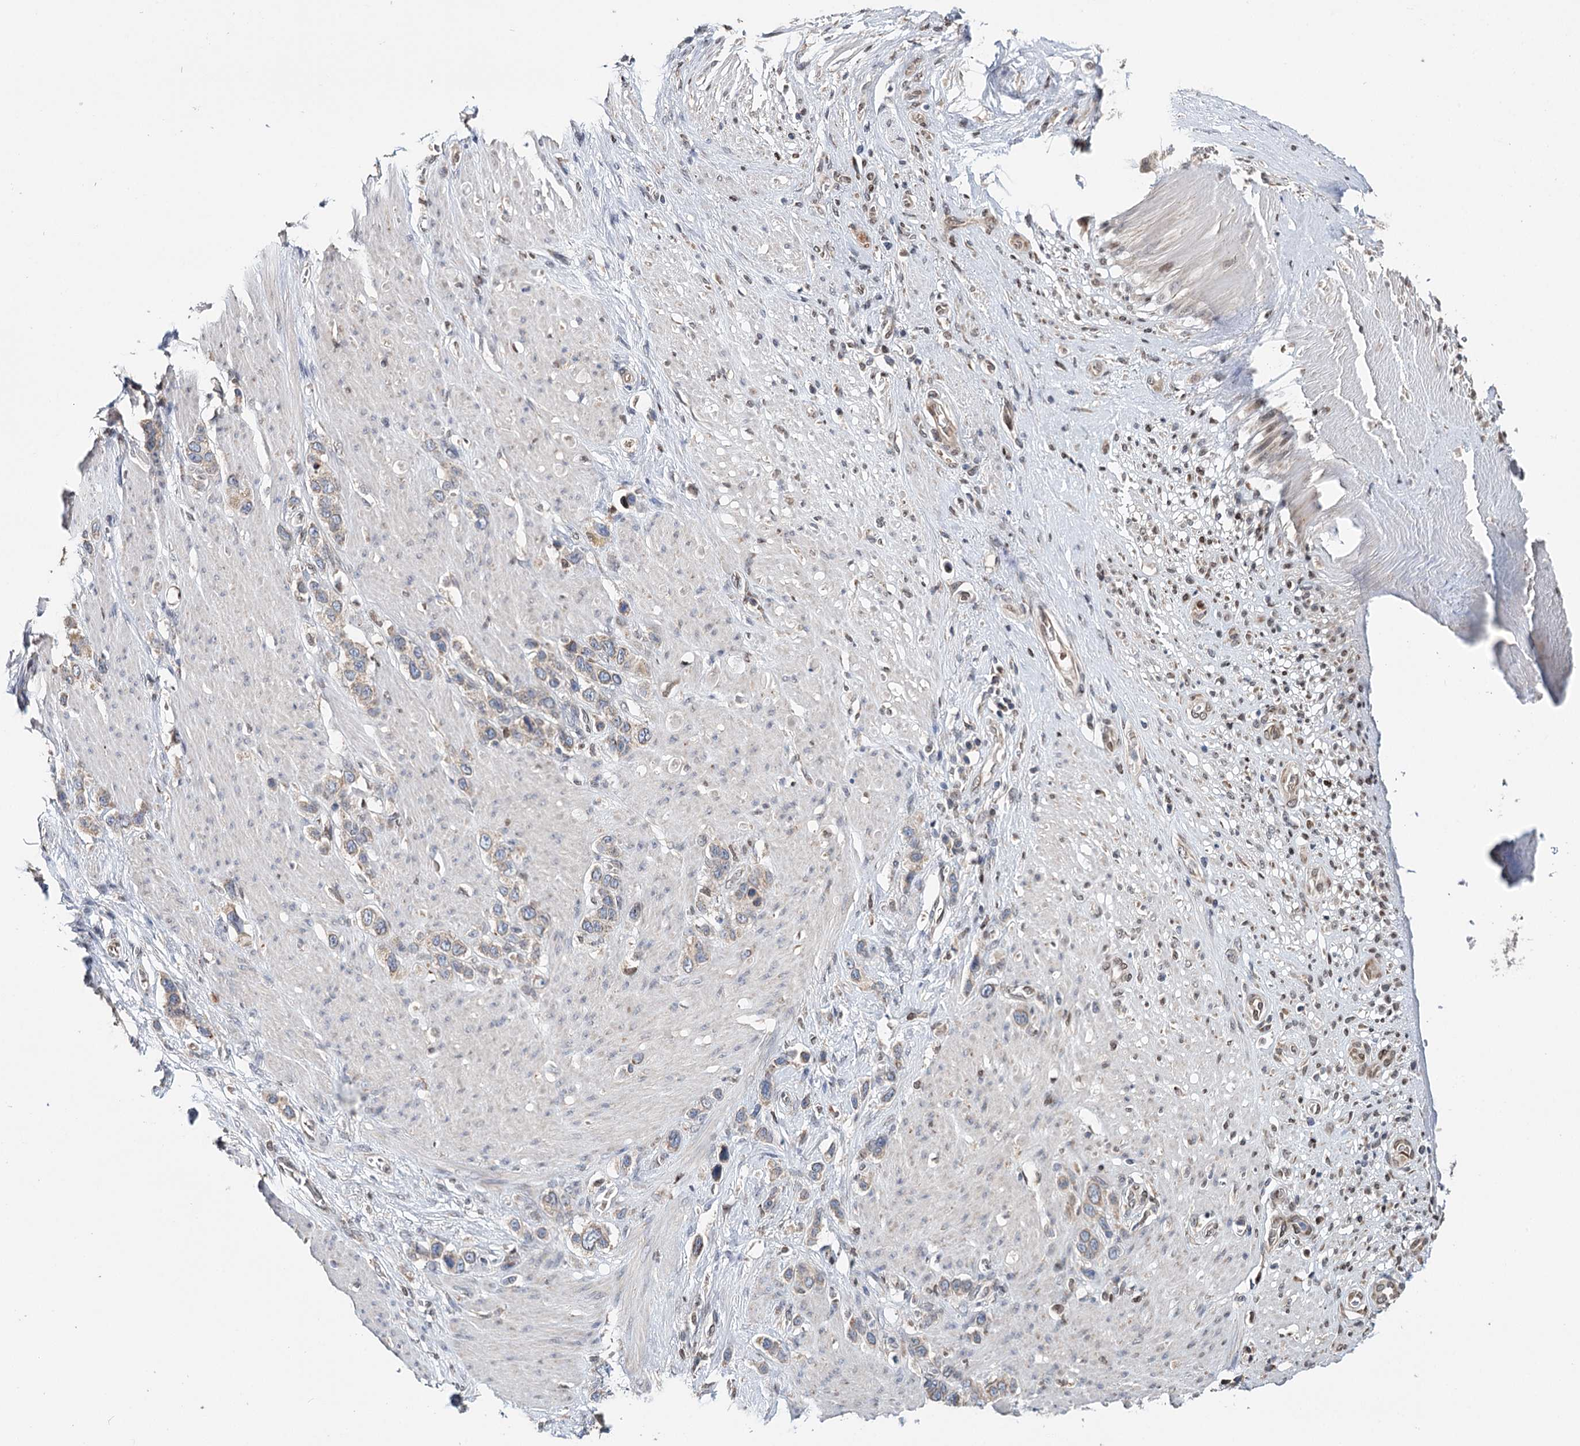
{"staining": {"intensity": "weak", "quantity": "25%-75%", "location": "cytoplasmic/membranous"}, "tissue": "stomach cancer", "cell_type": "Tumor cells", "image_type": "cancer", "snomed": [{"axis": "morphology", "description": "Adenocarcinoma, NOS"}, {"axis": "morphology", "description": "Adenocarcinoma, High grade"}, {"axis": "topography", "description": "Stomach, upper"}, {"axis": "topography", "description": "Stomach, lower"}], "caption": "Protein expression analysis of human stomach adenocarcinoma reveals weak cytoplasmic/membranous positivity in approximately 25%-75% of tumor cells. Ihc stains the protein in brown and the nuclei are stained blue.", "gene": "CFAP46", "patient": {"sex": "female", "age": 65}}